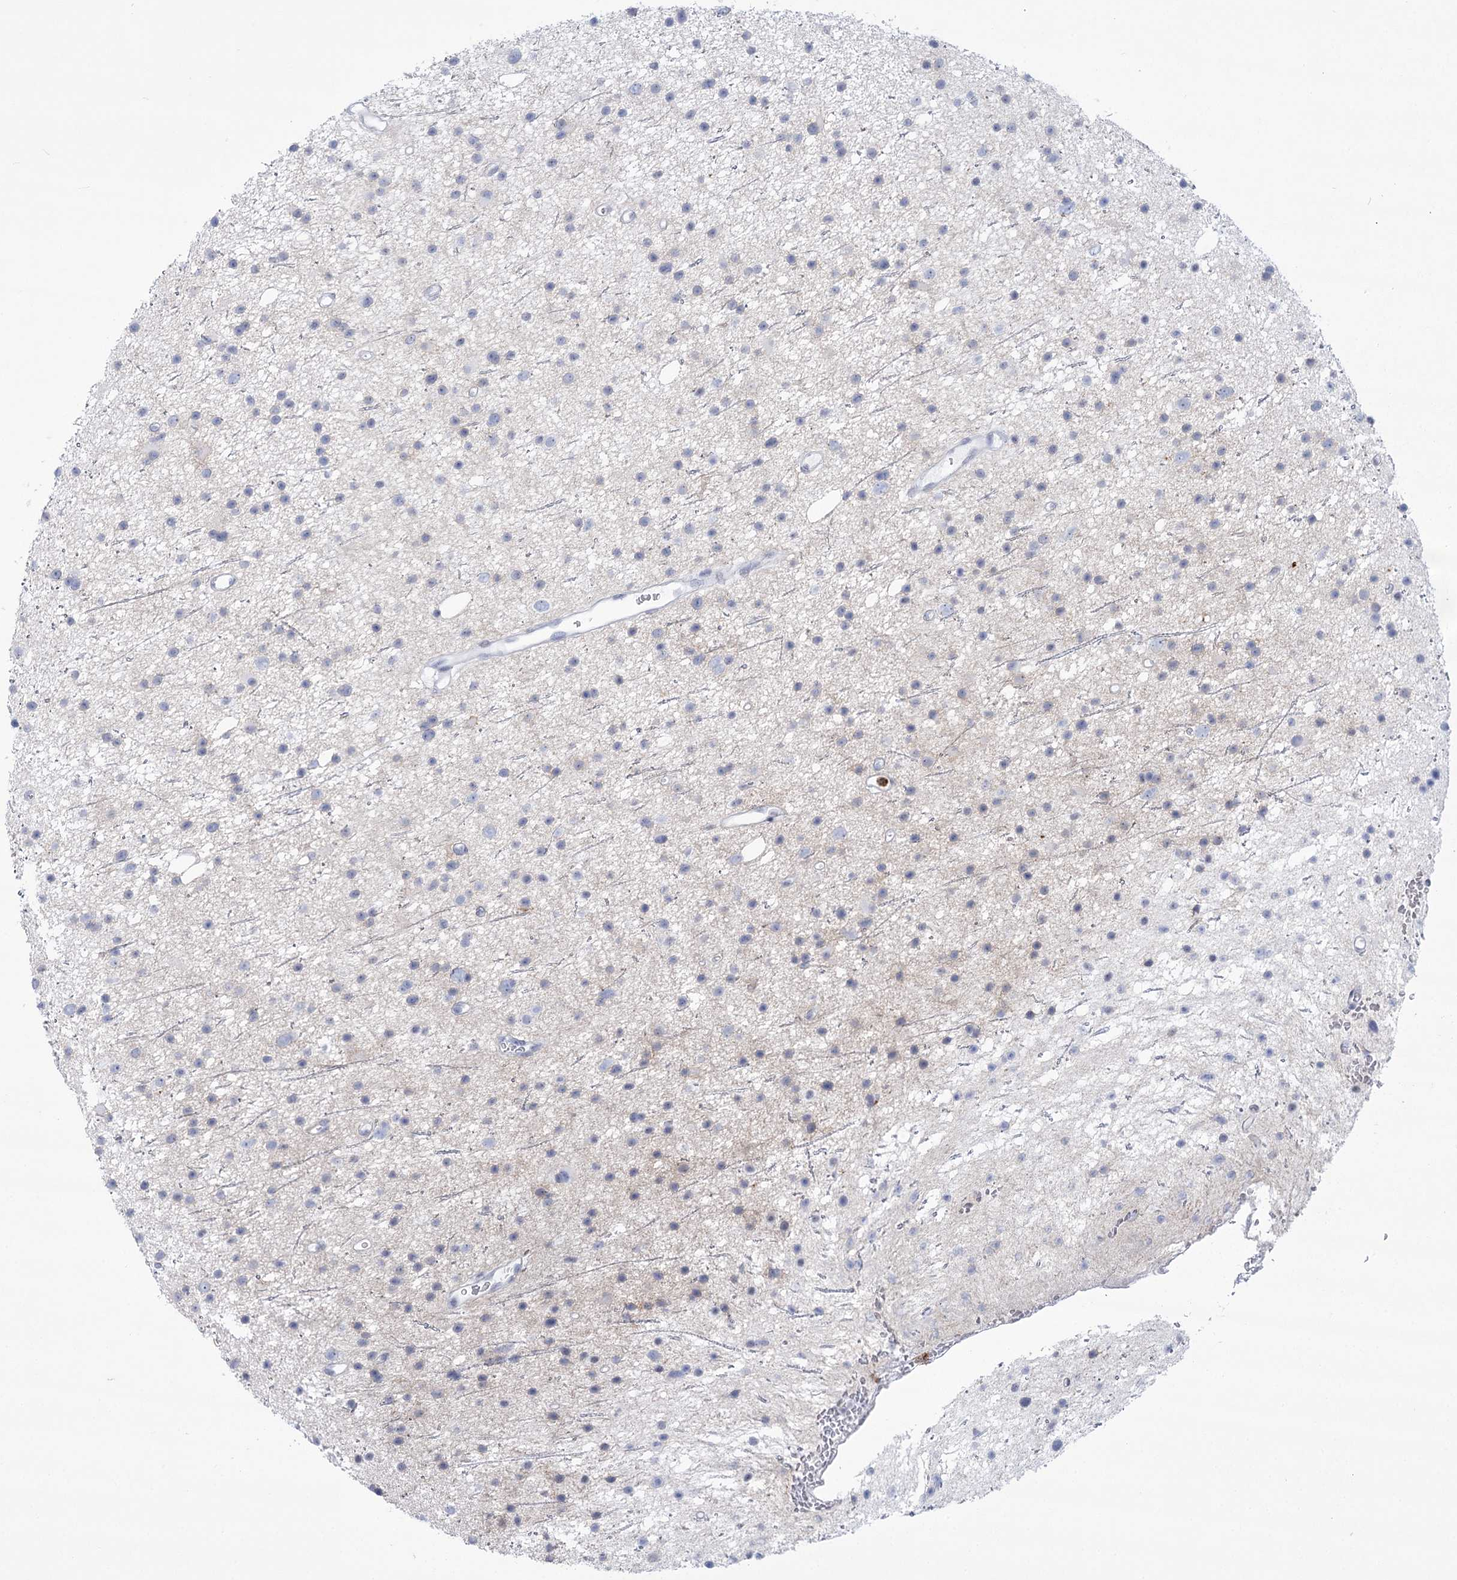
{"staining": {"intensity": "negative", "quantity": "none", "location": "none"}, "tissue": "glioma", "cell_type": "Tumor cells", "image_type": "cancer", "snomed": [{"axis": "morphology", "description": "Glioma, malignant, Low grade"}, {"axis": "topography", "description": "Cerebral cortex"}], "caption": "A high-resolution histopathology image shows IHC staining of malignant low-grade glioma, which demonstrates no significant positivity in tumor cells. (Immunohistochemistry, brightfield microscopy, high magnification).", "gene": "HORMAD1", "patient": {"sex": "female", "age": 39}}